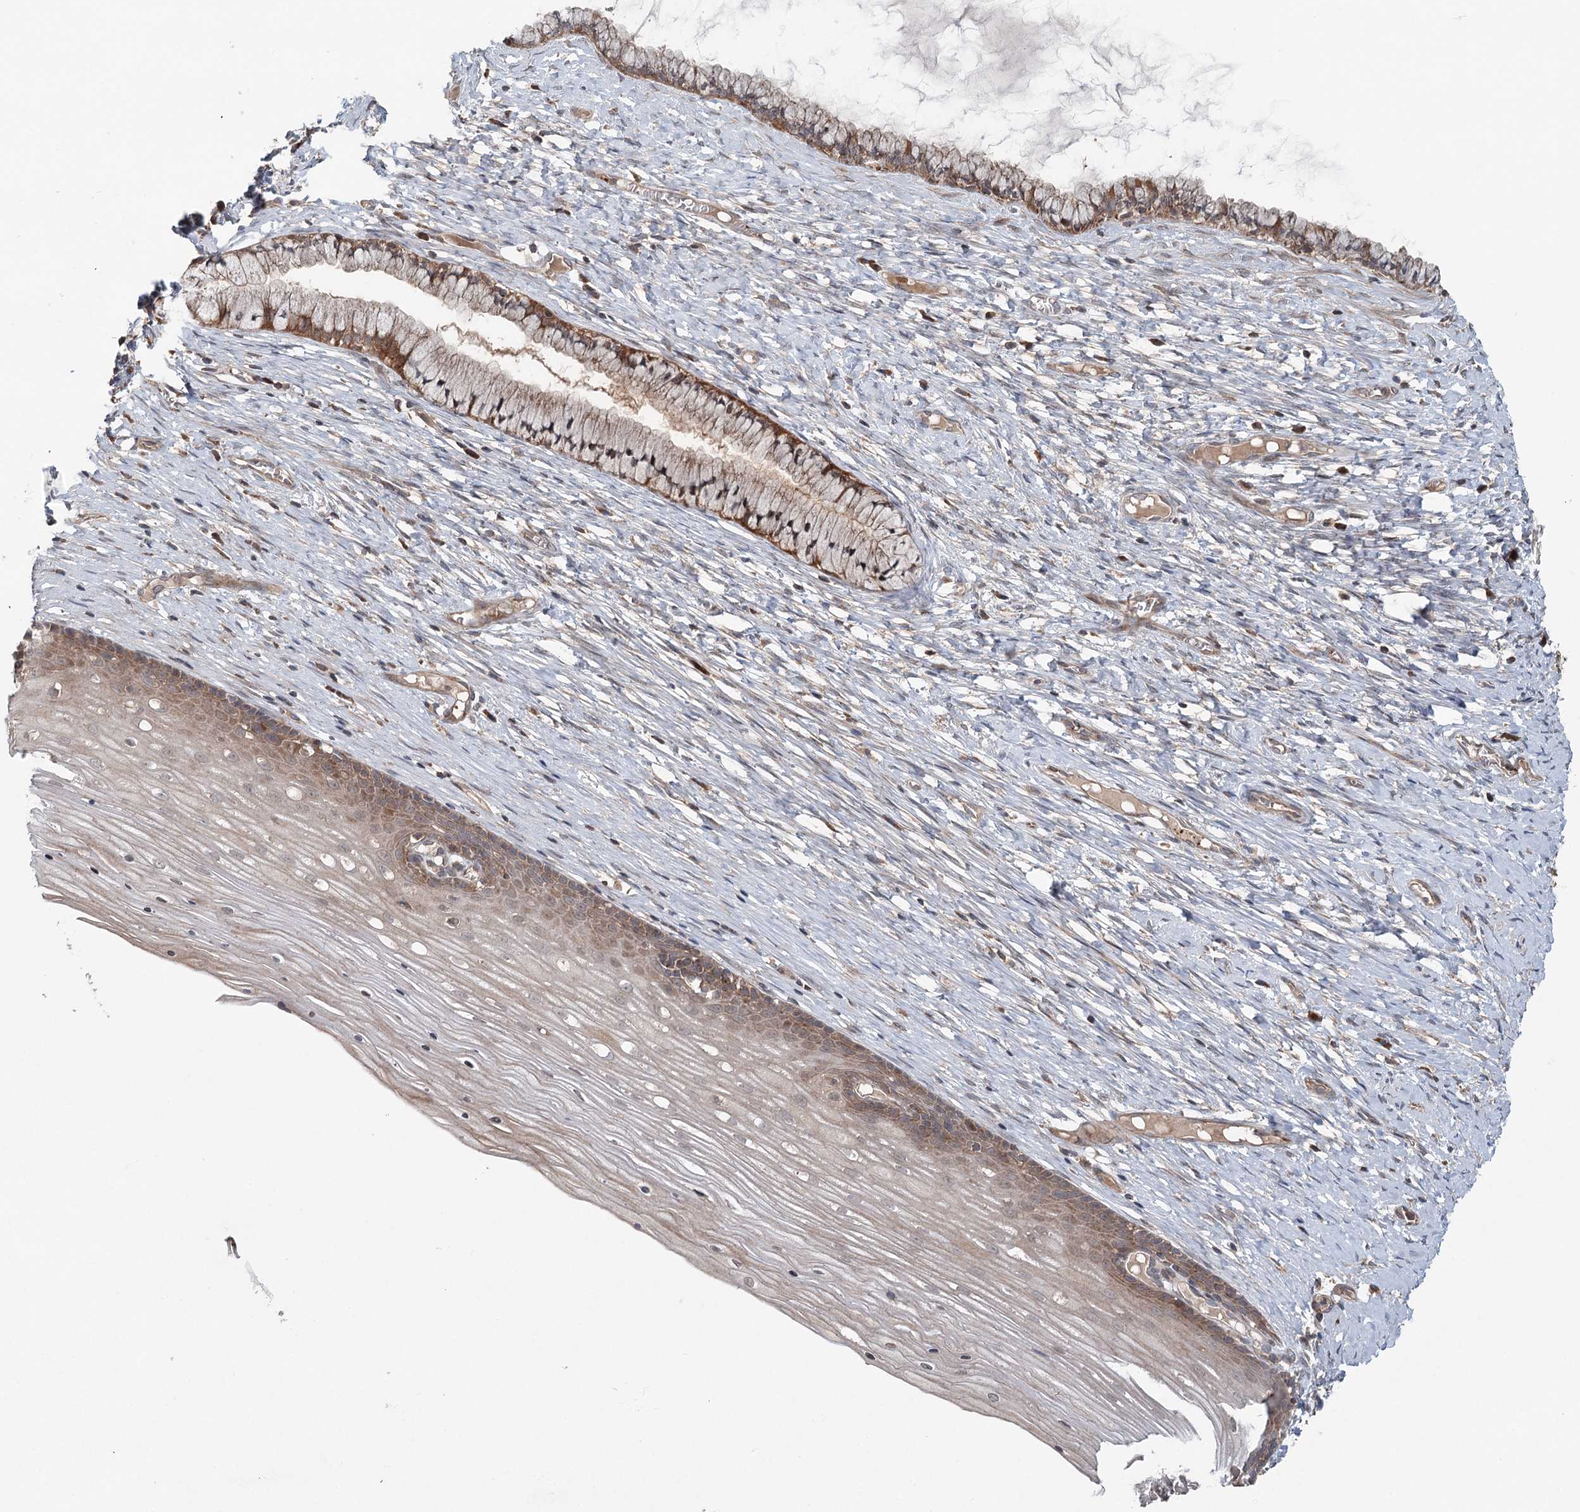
{"staining": {"intensity": "weak", "quantity": ">75%", "location": "cytoplasmic/membranous"}, "tissue": "cervix", "cell_type": "Glandular cells", "image_type": "normal", "snomed": [{"axis": "morphology", "description": "Normal tissue, NOS"}, {"axis": "topography", "description": "Cervix"}], "caption": "An immunohistochemistry (IHC) image of normal tissue is shown. Protein staining in brown labels weak cytoplasmic/membranous positivity in cervix within glandular cells.", "gene": "ENSG00000273217", "patient": {"sex": "female", "age": 42}}